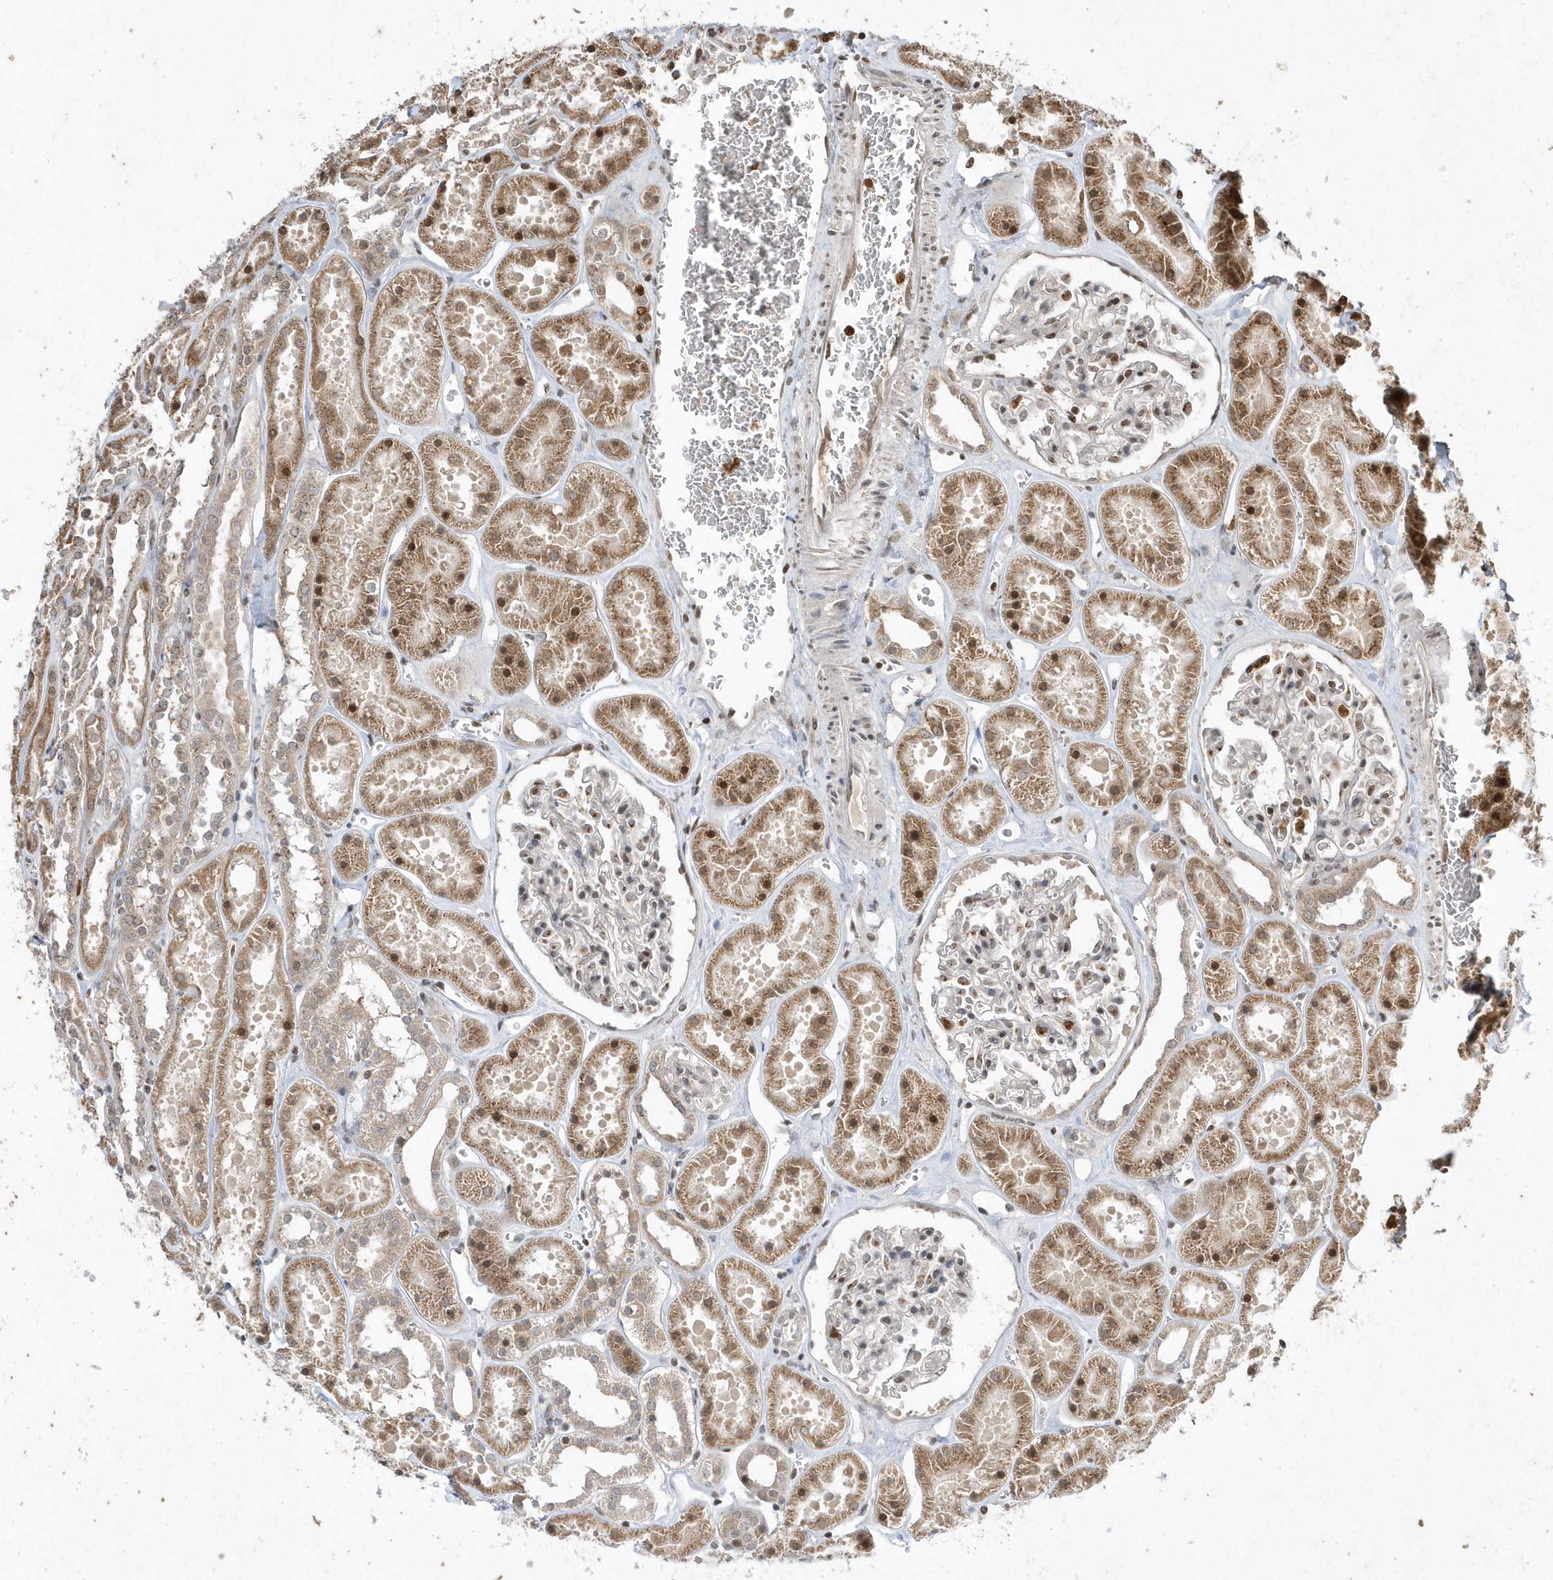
{"staining": {"intensity": "moderate", "quantity": "<25%", "location": "cytoplasmic/membranous,nuclear"}, "tissue": "kidney", "cell_type": "Cells in glomeruli", "image_type": "normal", "snomed": [{"axis": "morphology", "description": "Normal tissue, NOS"}, {"axis": "topography", "description": "Kidney"}], "caption": "Immunohistochemical staining of normal human kidney reveals moderate cytoplasmic/membranous,nuclear protein positivity in approximately <25% of cells in glomeruli. The staining was performed using DAB (3,3'-diaminobenzidine) to visualize the protein expression in brown, while the nuclei were stained in blue with hematoxylin (Magnification: 20x).", "gene": "EIF2B1", "patient": {"sex": "female", "age": 41}}